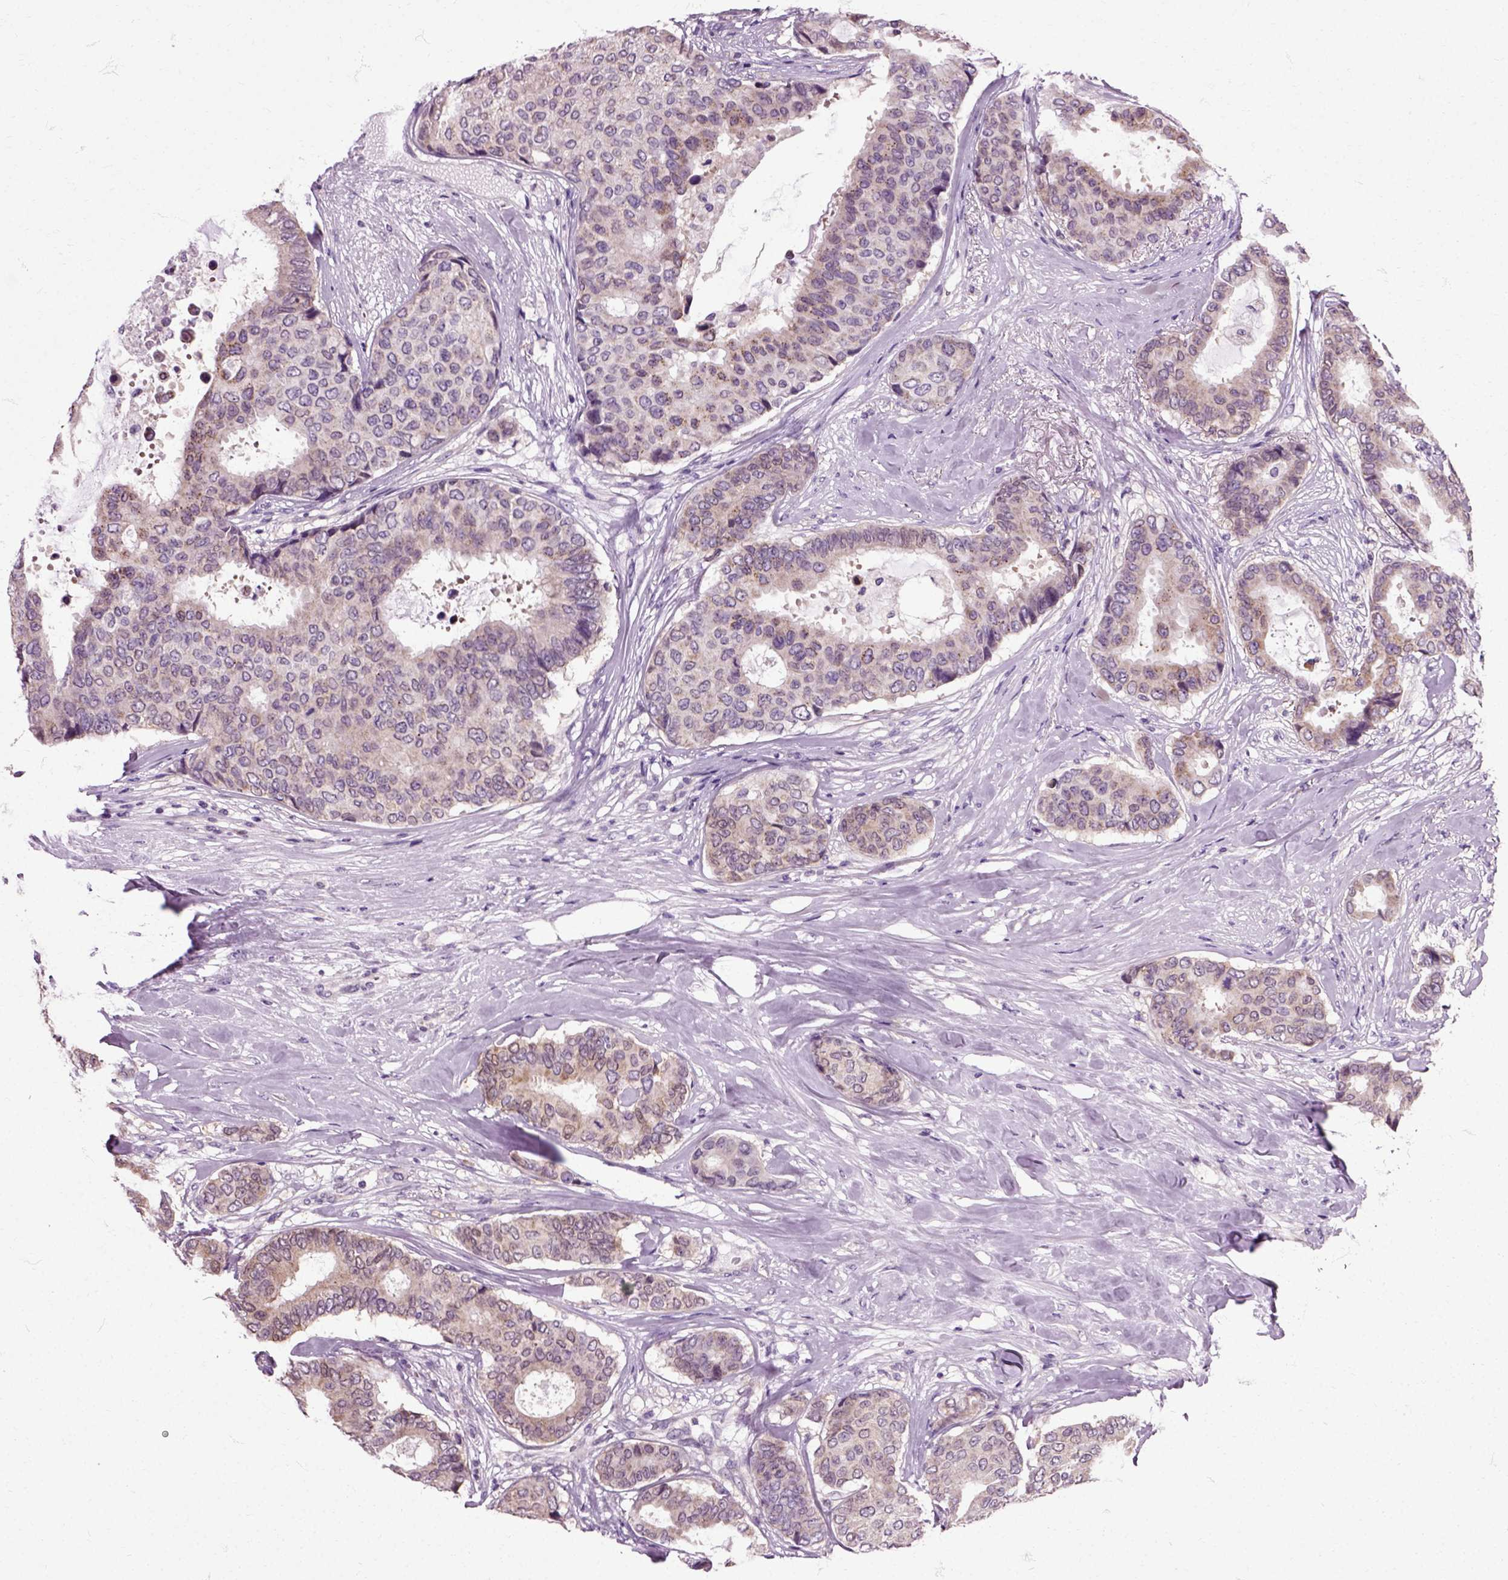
{"staining": {"intensity": "moderate", "quantity": "<25%", "location": "cytoplasmic/membranous"}, "tissue": "breast cancer", "cell_type": "Tumor cells", "image_type": "cancer", "snomed": [{"axis": "morphology", "description": "Duct carcinoma"}, {"axis": "topography", "description": "Breast"}], "caption": "DAB immunohistochemical staining of human breast cancer demonstrates moderate cytoplasmic/membranous protein positivity in approximately <25% of tumor cells.", "gene": "HSPA2", "patient": {"sex": "female", "age": 75}}